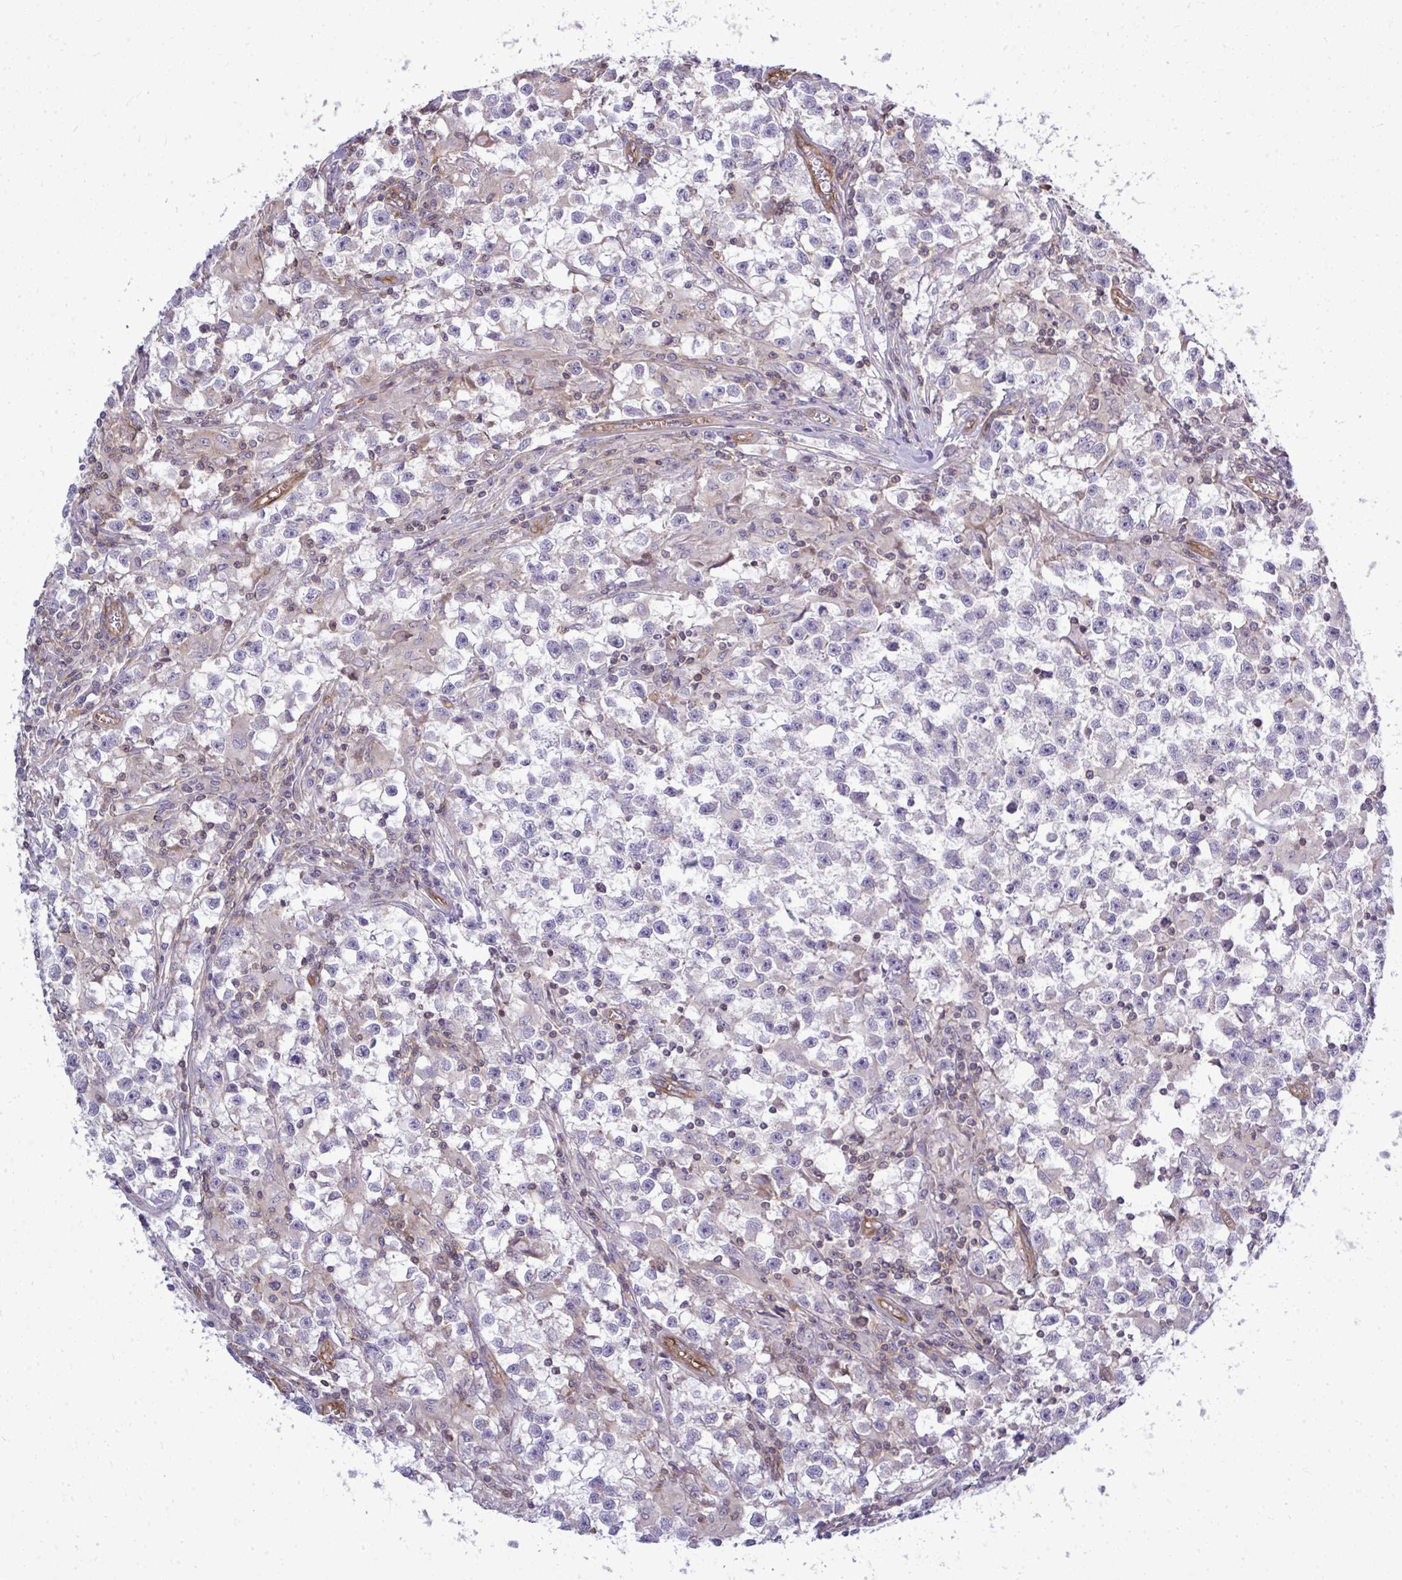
{"staining": {"intensity": "negative", "quantity": "none", "location": "none"}, "tissue": "testis cancer", "cell_type": "Tumor cells", "image_type": "cancer", "snomed": [{"axis": "morphology", "description": "Seminoma, NOS"}, {"axis": "topography", "description": "Testis"}], "caption": "DAB (3,3'-diaminobenzidine) immunohistochemical staining of testis cancer (seminoma) exhibits no significant positivity in tumor cells.", "gene": "FUT10", "patient": {"sex": "male", "age": 31}}